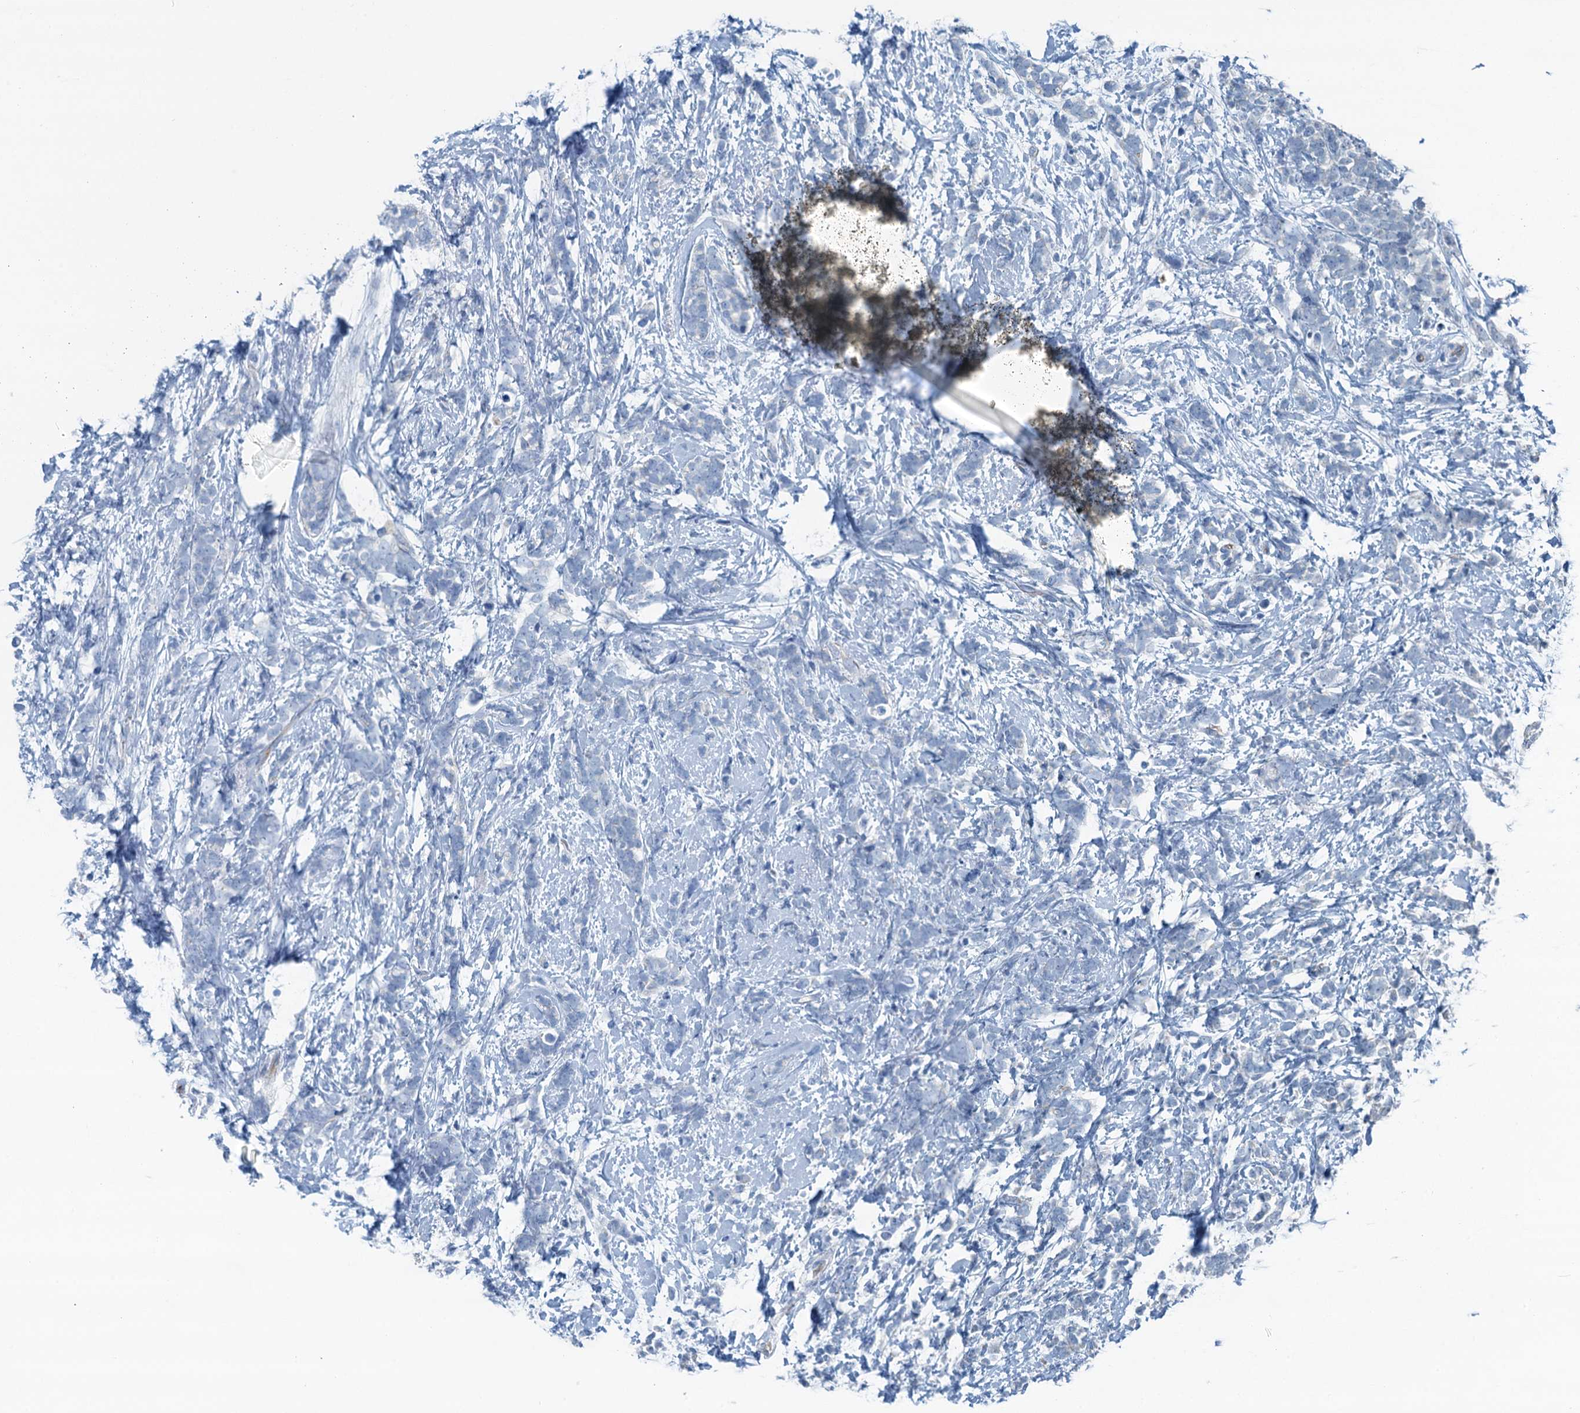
{"staining": {"intensity": "negative", "quantity": "none", "location": "none"}, "tissue": "breast cancer", "cell_type": "Tumor cells", "image_type": "cancer", "snomed": [{"axis": "morphology", "description": "Lobular carcinoma"}, {"axis": "topography", "description": "Breast"}], "caption": "Breast lobular carcinoma was stained to show a protein in brown. There is no significant expression in tumor cells.", "gene": "GFOD2", "patient": {"sex": "female", "age": 58}}